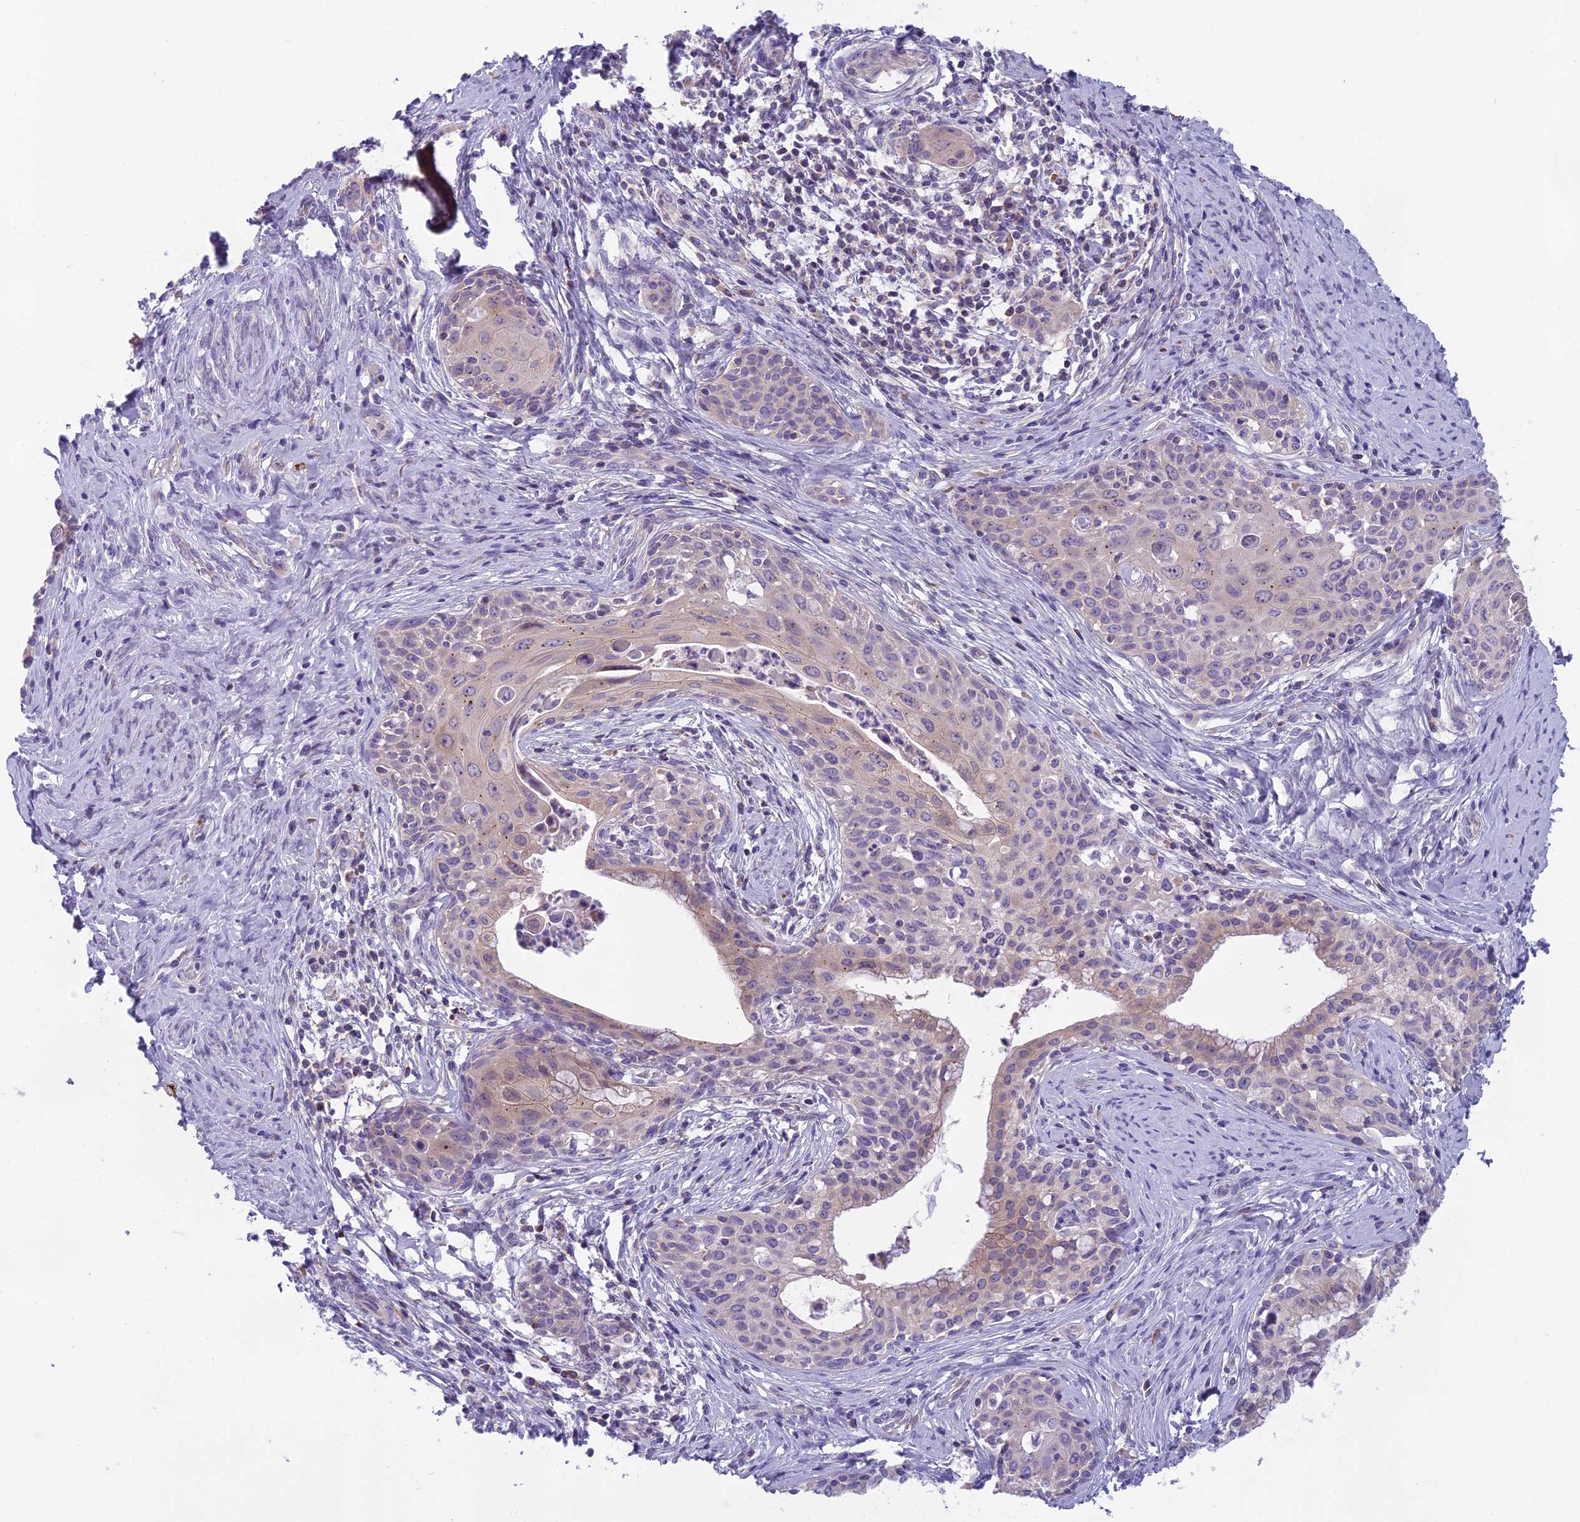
{"staining": {"intensity": "weak", "quantity": "<25%", "location": "cytoplasmic/membranous"}, "tissue": "cervical cancer", "cell_type": "Tumor cells", "image_type": "cancer", "snomed": [{"axis": "morphology", "description": "Squamous cell carcinoma, NOS"}, {"axis": "morphology", "description": "Adenocarcinoma, NOS"}, {"axis": "topography", "description": "Cervix"}], "caption": "Immunohistochemical staining of squamous cell carcinoma (cervical) reveals no significant positivity in tumor cells.", "gene": "ARHGEF37", "patient": {"sex": "female", "age": 52}}